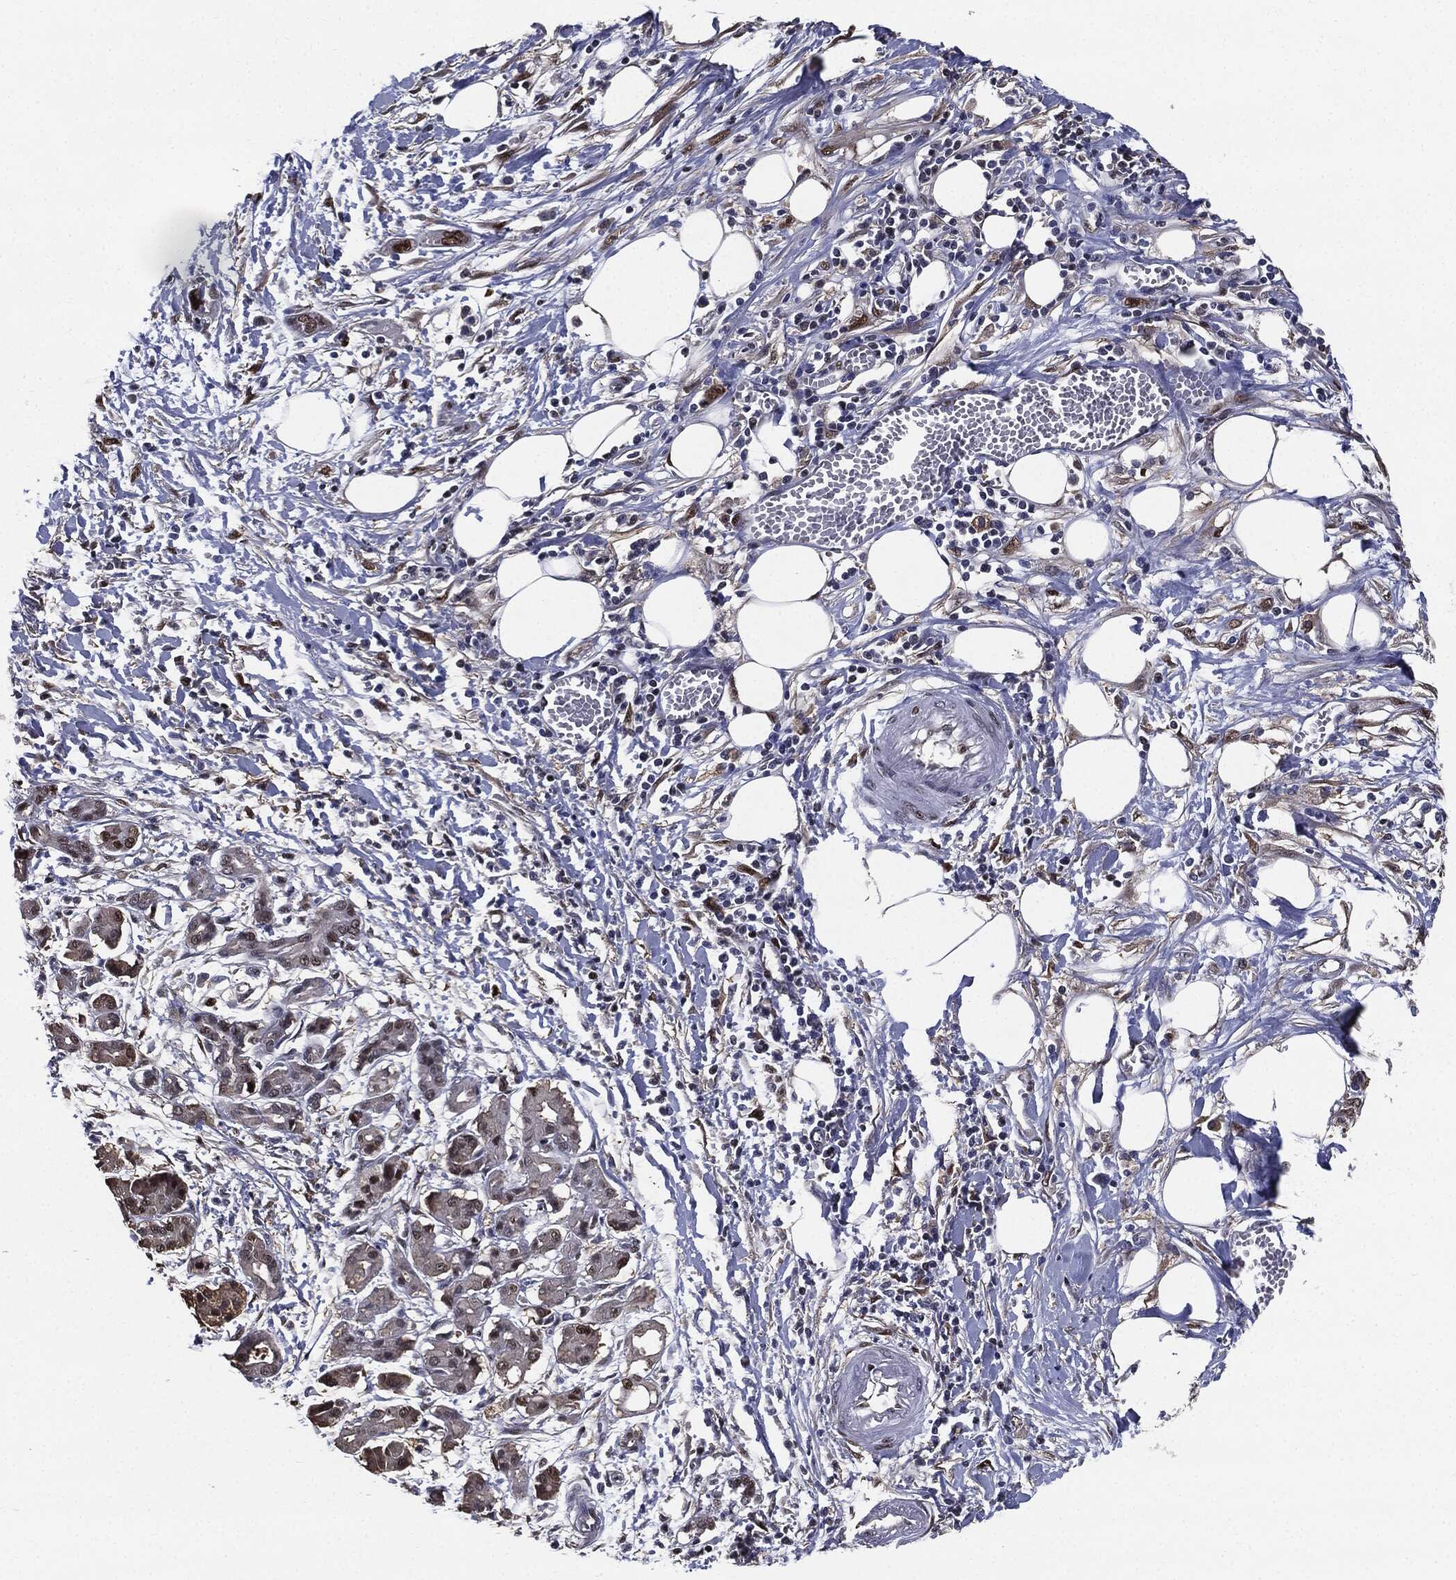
{"staining": {"intensity": "strong", "quantity": "25%-75%", "location": "nuclear"}, "tissue": "pancreatic cancer", "cell_type": "Tumor cells", "image_type": "cancer", "snomed": [{"axis": "morphology", "description": "Adenocarcinoma, NOS"}, {"axis": "topography", "description": "Pancreas"}], "caption": "Protein expression analysis of human pancreatic adenocarcinoma reveals strong nuclear staining in about 25%-75% of tumor cells.", "gene": "JUN", "patient": {"sex": "male", "age": 72}}